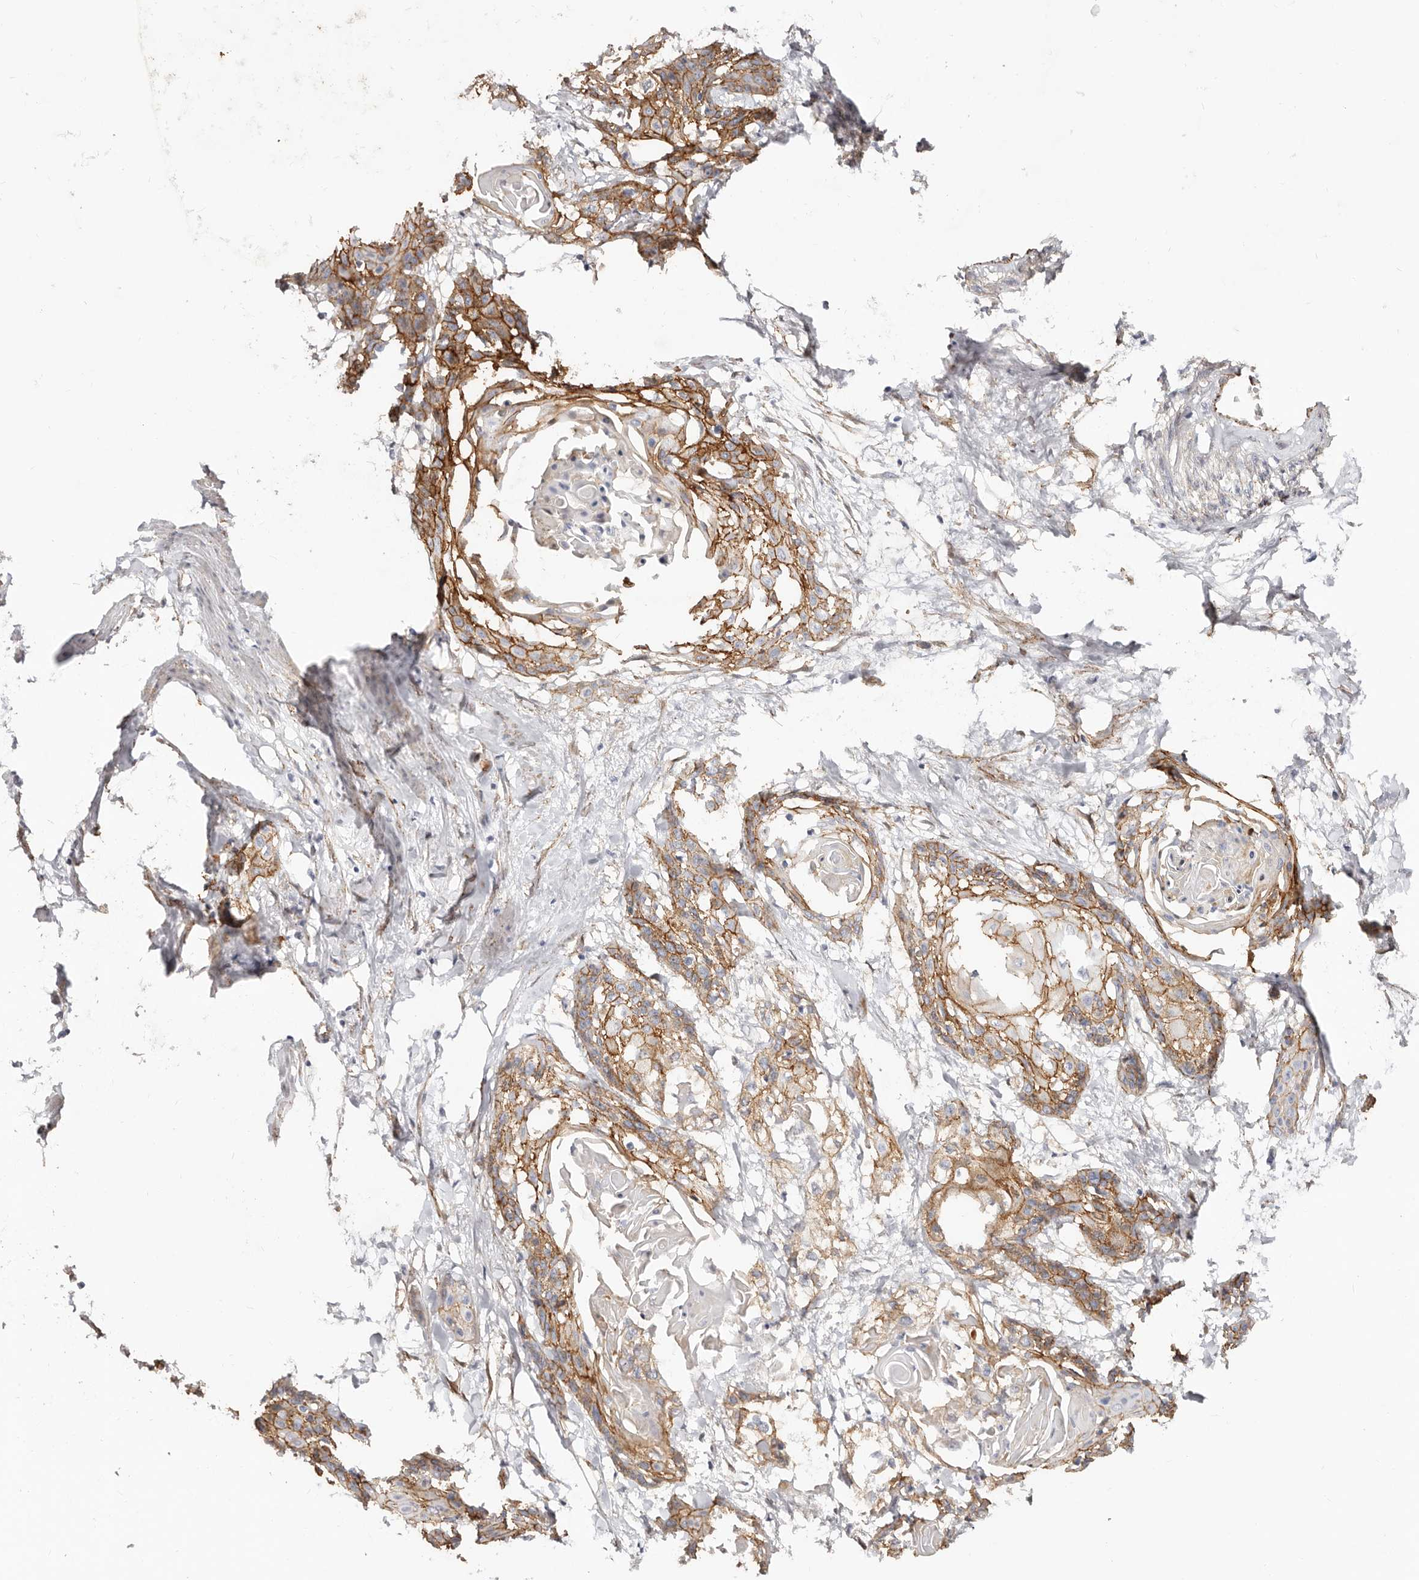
{"staining": {"intensity": "moderate", "quantity": ">75%", "location": "cytoplasmic/membranous"}, "tissue": "cervical cancer", "cell_type": "Tumor cells", "image_type": "cancer", "snomed": [{"axis": "morphology", "description": "Squamous cell carcinoma, NOS"}, {"axis": "topography", "description": "Cervix"}], "caption": "DAB (3,3'-diaminobenzidine) immunohistochemical staining of cervical squamous cell carcinoma displays moderate cytoplasmic/membranous protein expression in approximately >75% of tumor cells.", "gene": "CTNNB1", "patient": {"sex": "female", "age": 57}}